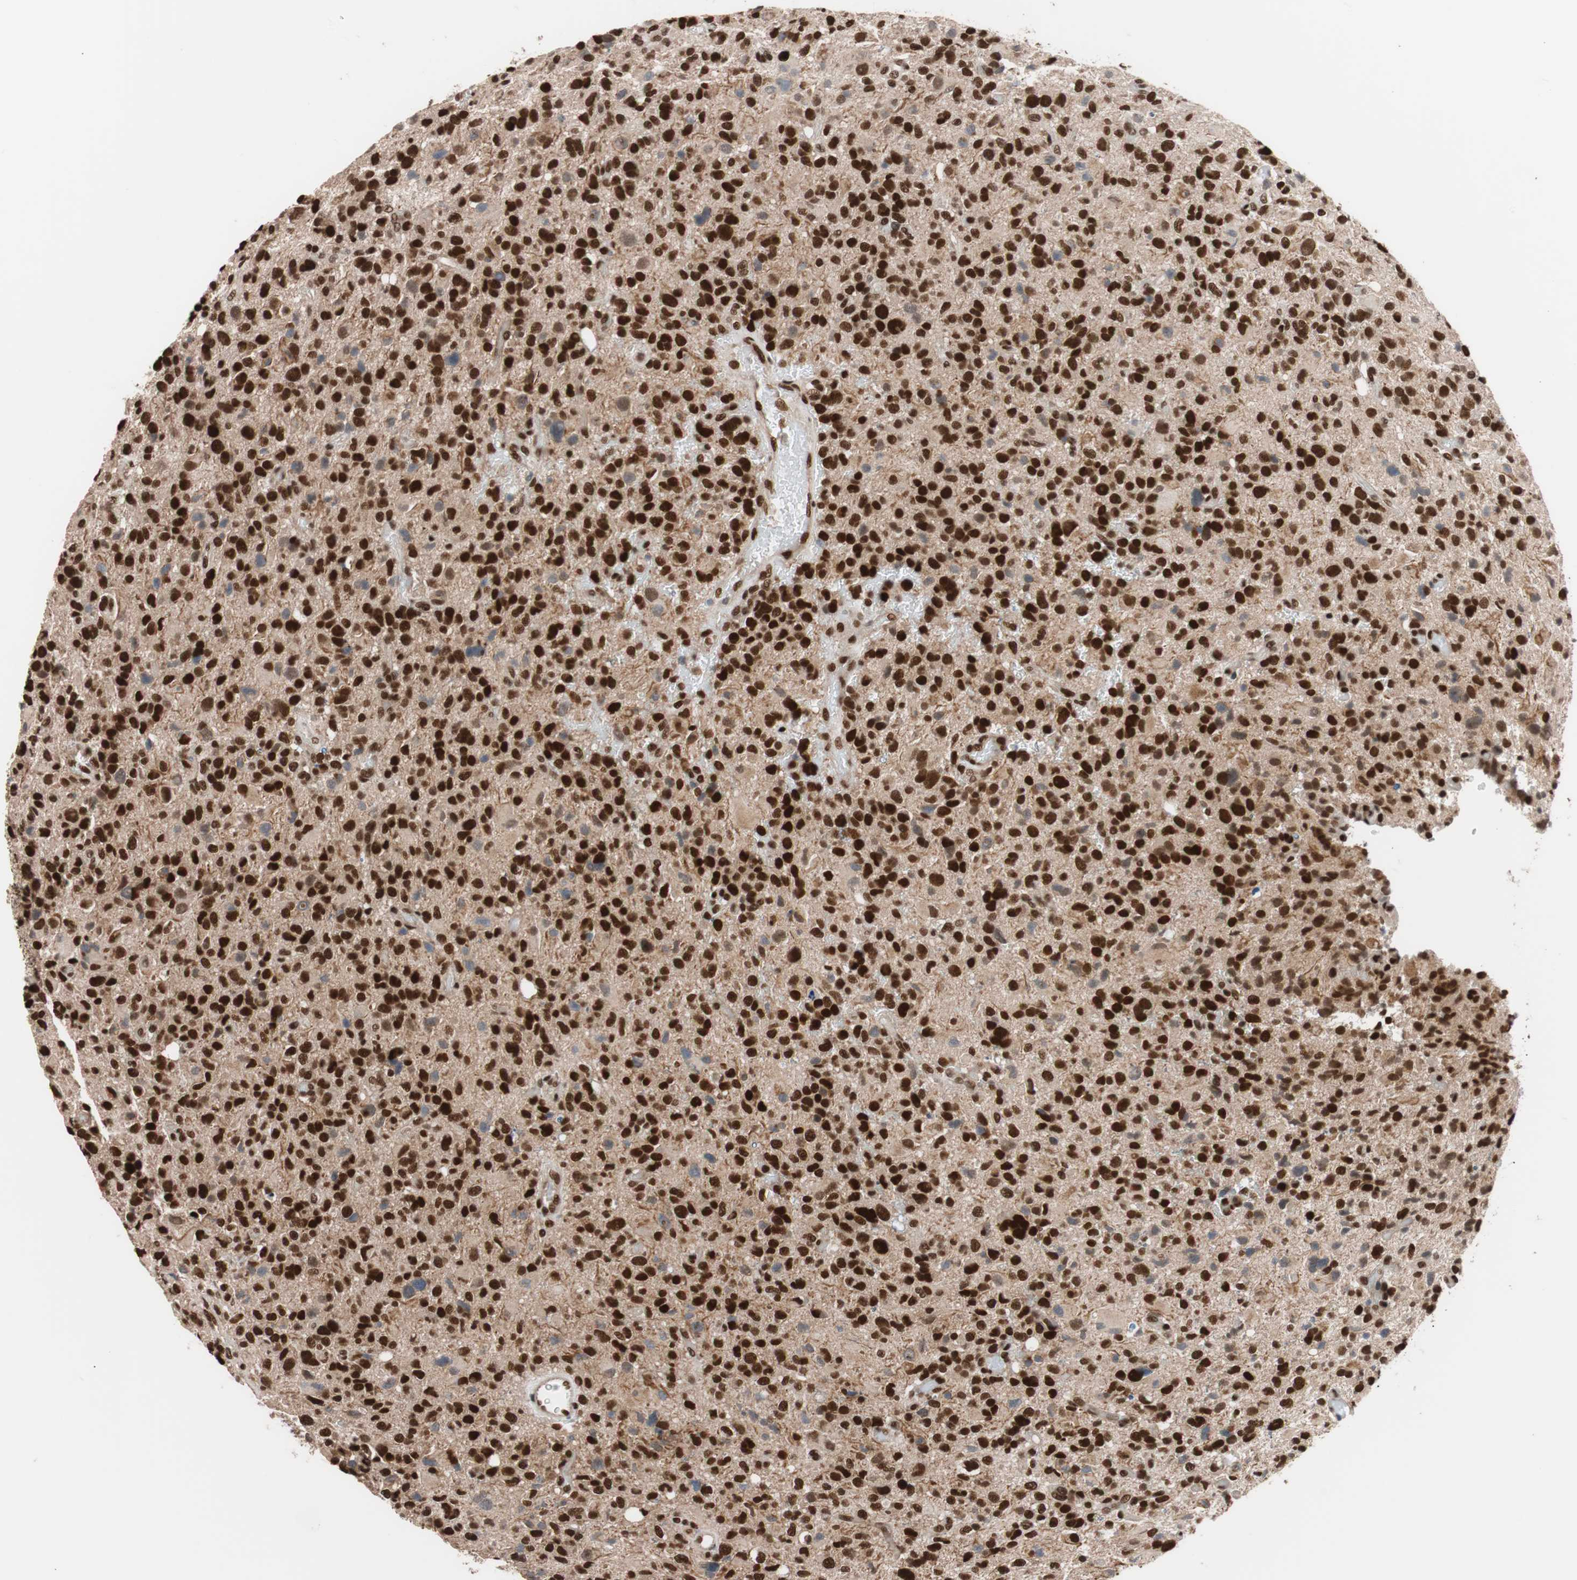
{"staining": {"intensity": "strong", "quantity": ">75%", "location": "nuclear"}, "tissue": "glioma", "cell_type": "Tumor cells", "image_type": "cancer", "snomed": [{"axis": "morphology", "description": "Glioma, malignant, High grade"}, {"axis": "topography", "description": "Brain"}], "caption": "A brown stain highlights strong nuclear staining of a protein in human glioma tumor cells.", "gene": "CHAMP1", "patient": {"sex": "male", "age": 48}}